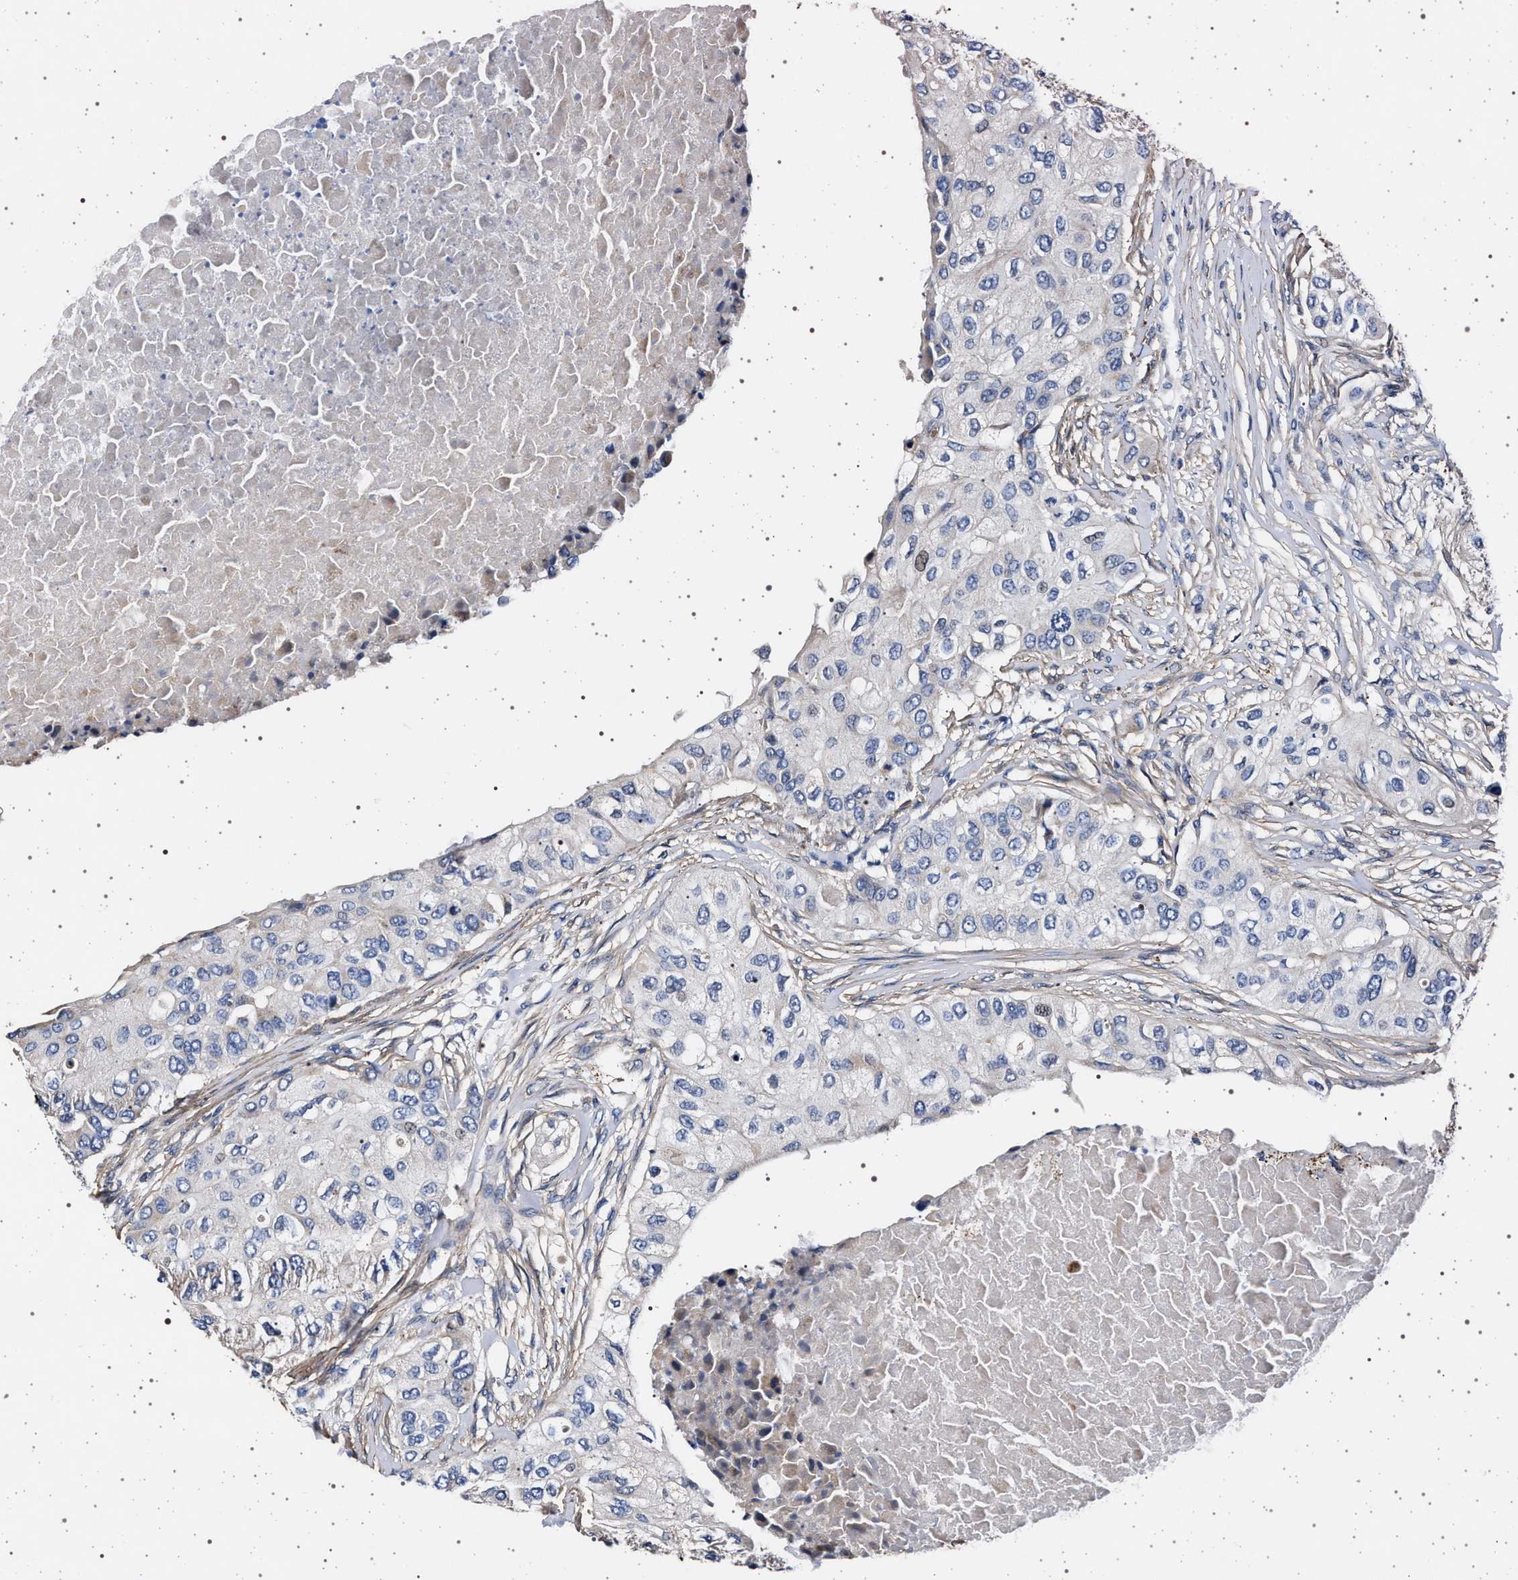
{"staining": {"intensity": "negative", "quantity": "none", "location": "none"}, "tissue": "breast cancer", "cell_type": "Tumor cells", "image_type": "cancer", "snomed": [{"axis": "morphology", "description": "Normal tissue, NOS"}, {"axis": "morphology", "description": "Duct carcinoma"}, {"axis": "topography", "description": "Breast"}], "caption": "This is a image of IHC staining of breast cancer, which shows no staining in tumor cells.", "gene": "KCNK6", "patient": {"sex": "female", "age": 49}}